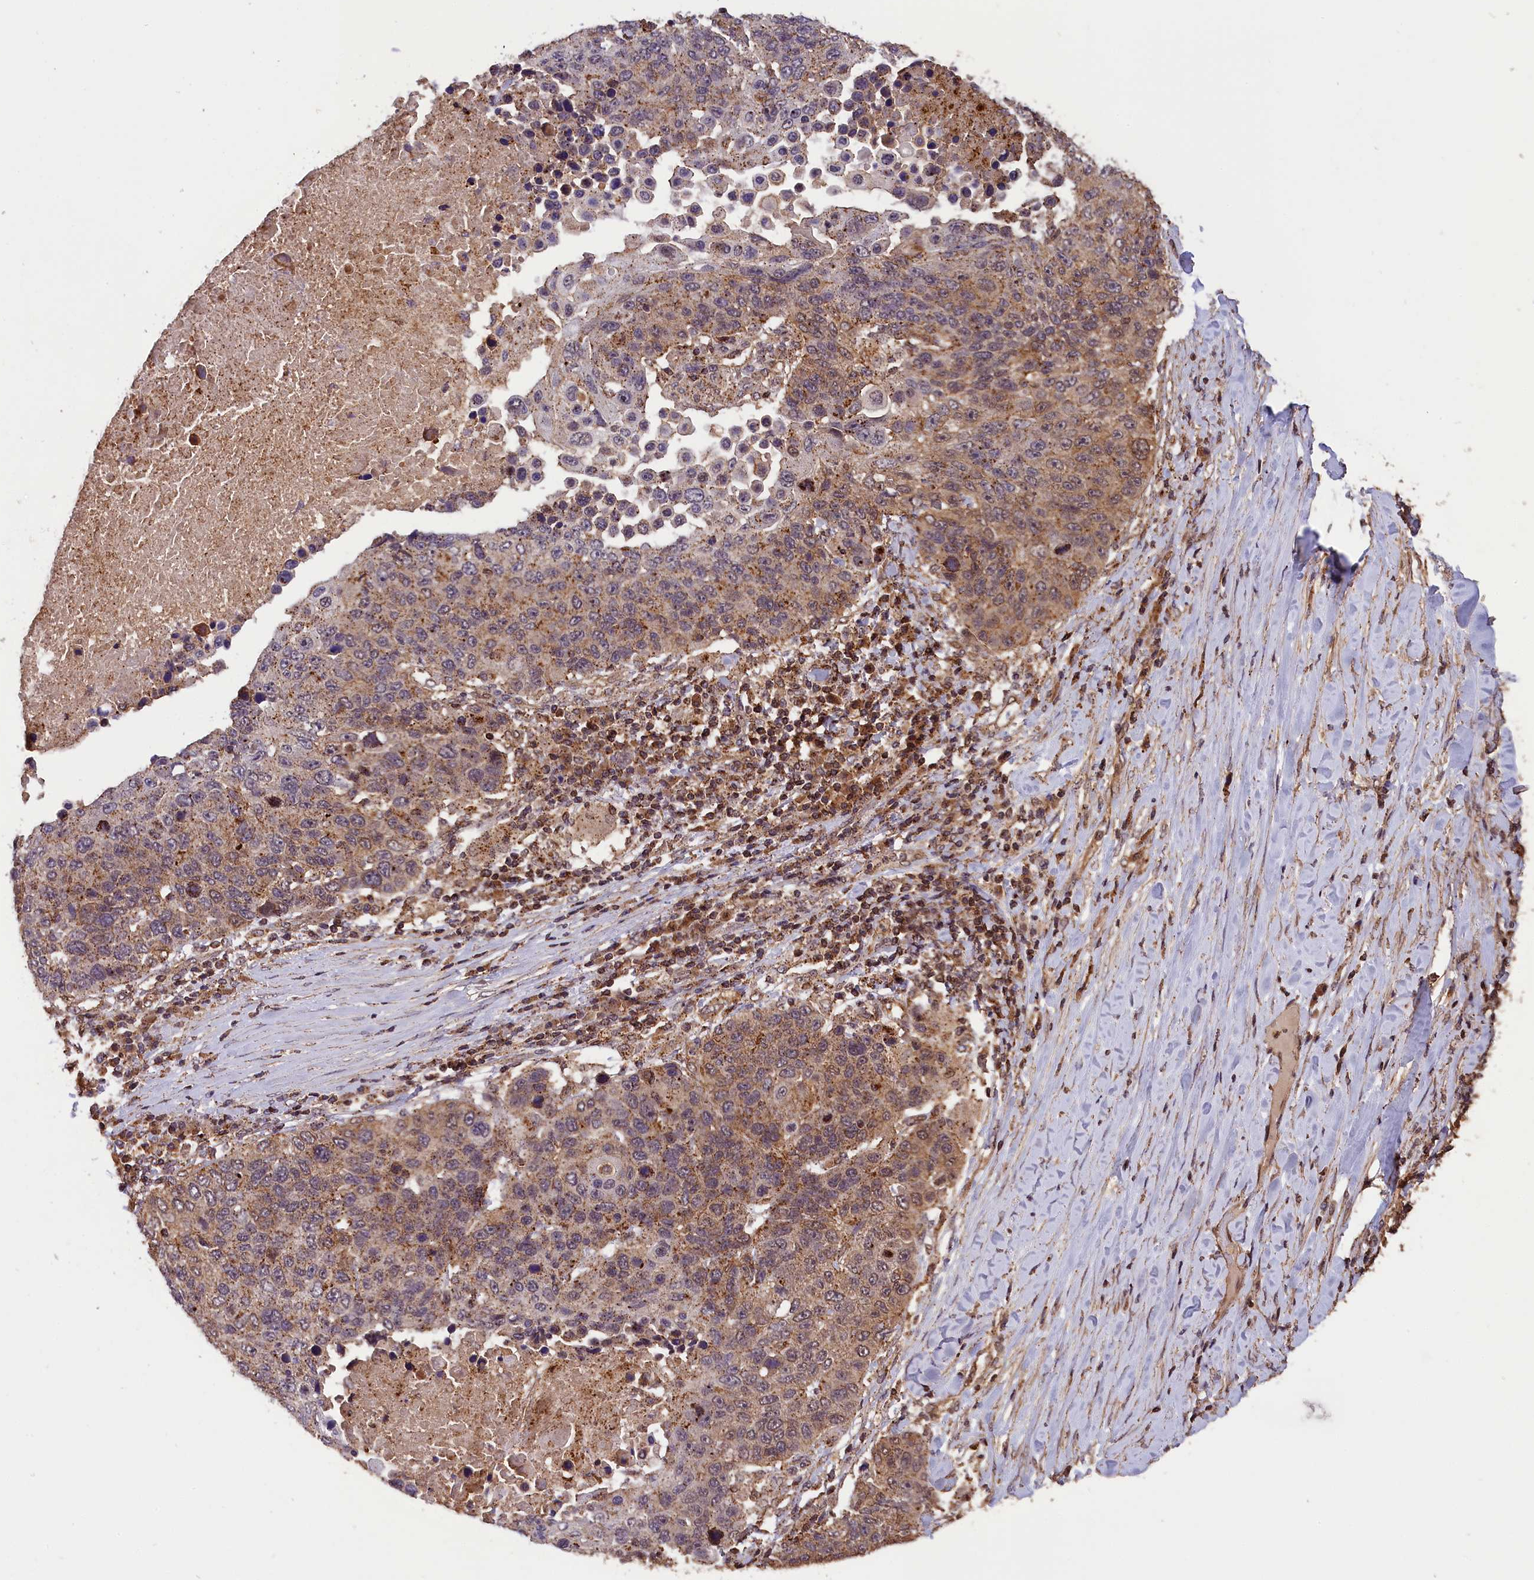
{"staining": {"intensity": "moderate", "quantity": ">75%", "location": "cytoplasmic/membranous"}, "tissue": "lung cancer", "cell_type": "Tumor cells", "image_type": "cancer", "snomed": [{"axis": "morphology", "description": "Normal tissue, NOS"}, {"axis": "morphology", "description": "Squamous cell carcinoma, NOS"}, {"axis": "topography", "description": "Lymph node"}, {"axis": "topography", "description": "Lung"}], "caption": "Lung squamous cell carcinoma stained for a protein reveals moderate cytoplasmic/membranous positivity in tumor cells.", "gene": "IST1", "patient": {"sex": "male", "age": 66}}